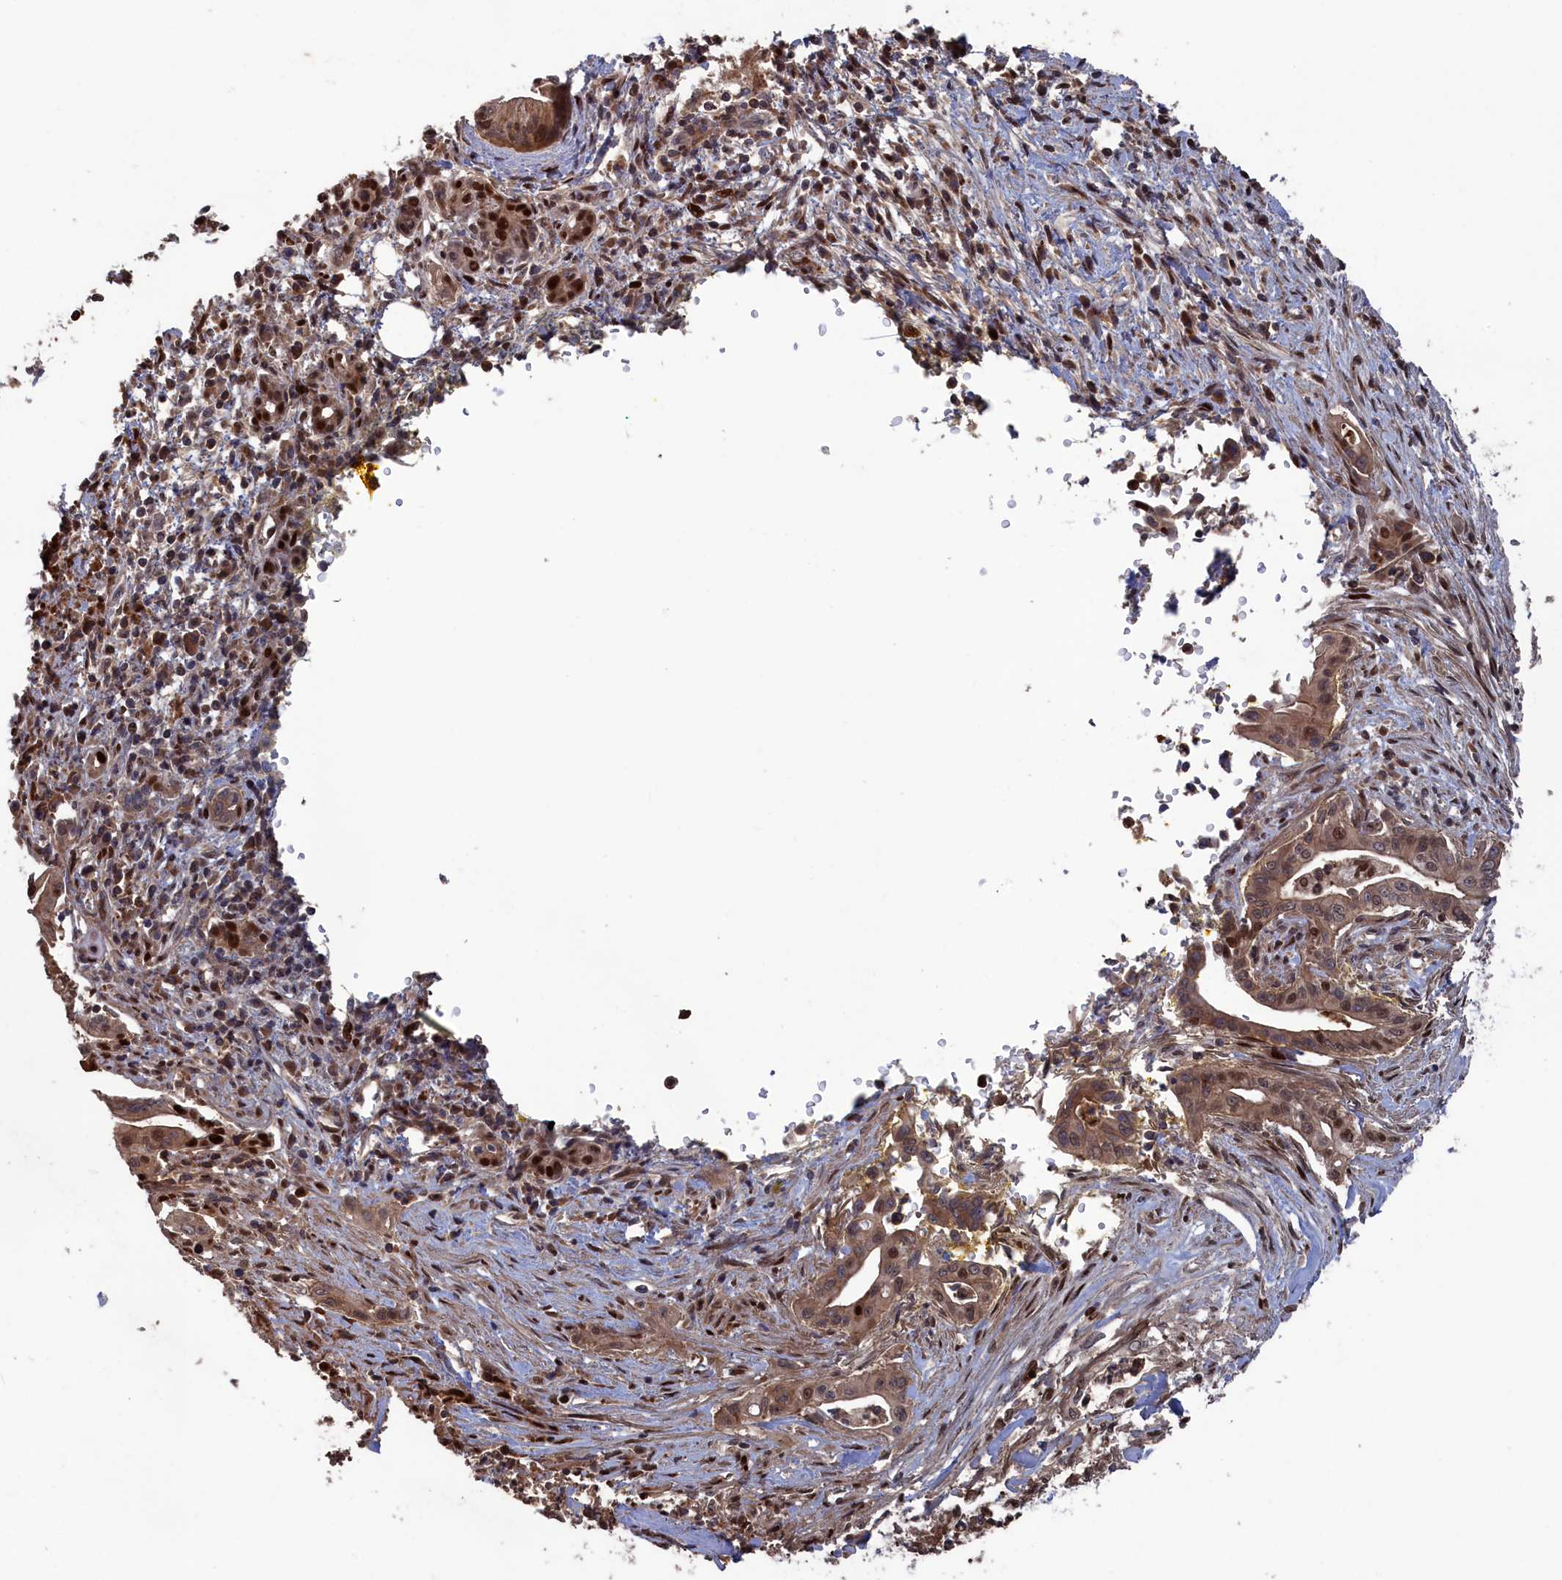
{"staining": {"intensity": "moderate", "quantity": ">75%", "location": "cytoplasmic/membranous,nuclear"}, "tissue": "pancreatic cancer", "cell_type": "Tumor cells", "image_type": "cancer", "snomed": [{"axis": "morphology", "description": "Adenocarcinoma, NOS"}, {"axis": "topography", "description": "Pancreas"}], "caption": "High-magnification brightfield microscopy of pancreatic cancer stained with DAB (3,3'-diaminobenzidine) (brown) and counterstained with hematoxylin (blue). tumor cells exhibit moderate cytoplasmic/membranous and nuclear positivity is seen in about>75% of cells.", "gene": "PLA2G15", "patient": {"sex": "male", "age": 58}}